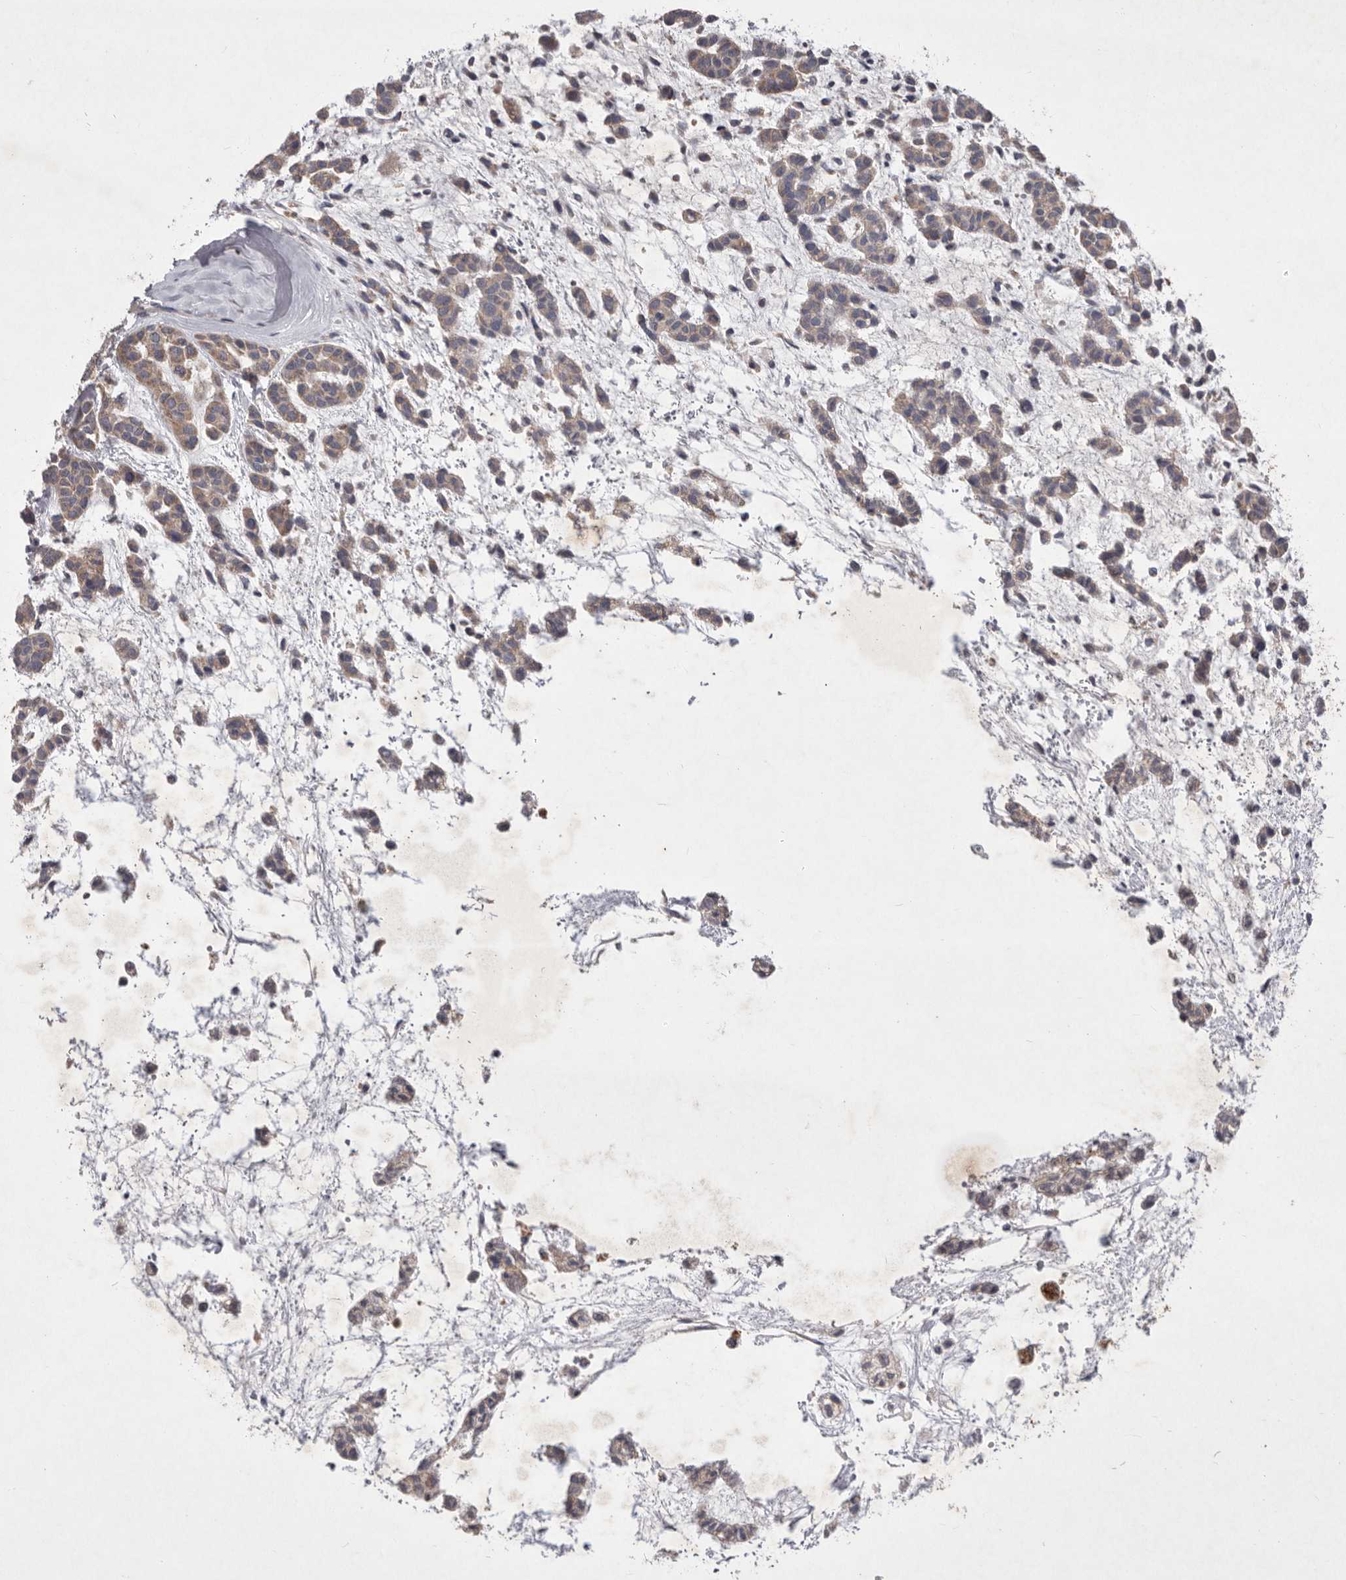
{"staining": {"intensity": "weak", "quantity": "<25%", "location": "cytoplasmic/membranous"}, "tissue": "head and neck cancer", "cell_type": "Tumor cells", "image_type": "cancer", "snomed": [{"axis": "morphology", "description": "Adenocarcinoma, NOS"}, {"axis": "morphology", "description": "Adenoma, NOS"}, {"axis": "topography", "description": "Head-Neck"}], "caption": "The image shows no staining of tumor cells in adenoma (head and neck).", "gene": "TNFSF14", "patient": {"sex": "female", "age": 55}}